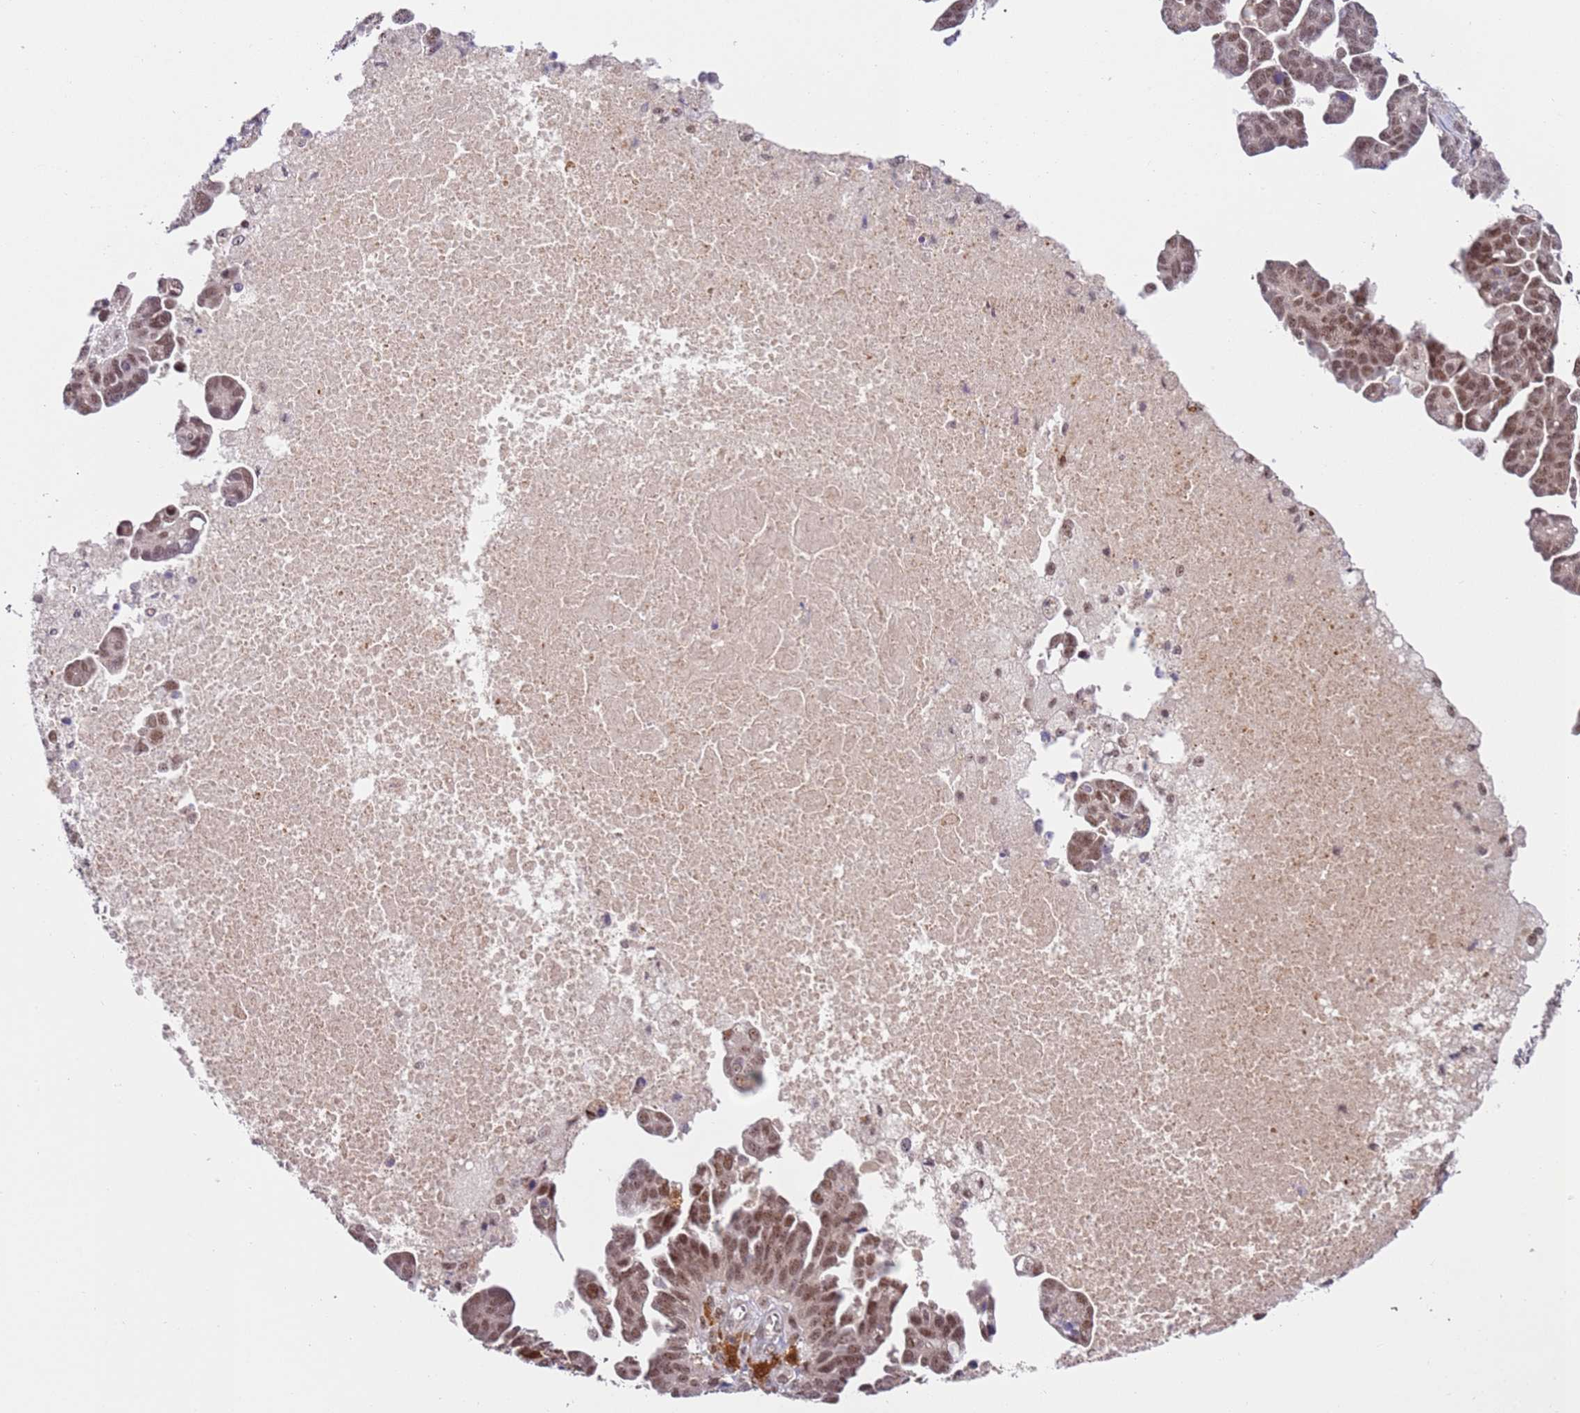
{"staining": {"intensity": "moderate", "quantity": ">75%", "location": "nuclear"}, "tissue": "ovarian cancer", "cell_type": "Tumor cells", "image_type": "cancer", "snomed": [{"axis": "morphology", "description": "Cystadenocarcinoma, serous, NOS"}, {"axis": "topography", "description": "Ovary"}], "caption": "Tumor cells display medium levels of moderate nuclear expression in about >75% of cells in serous cystadenocarcinoma (ovarian).", "gene": "LGALSL", "patient": {"sex": "female", "age": 54}}